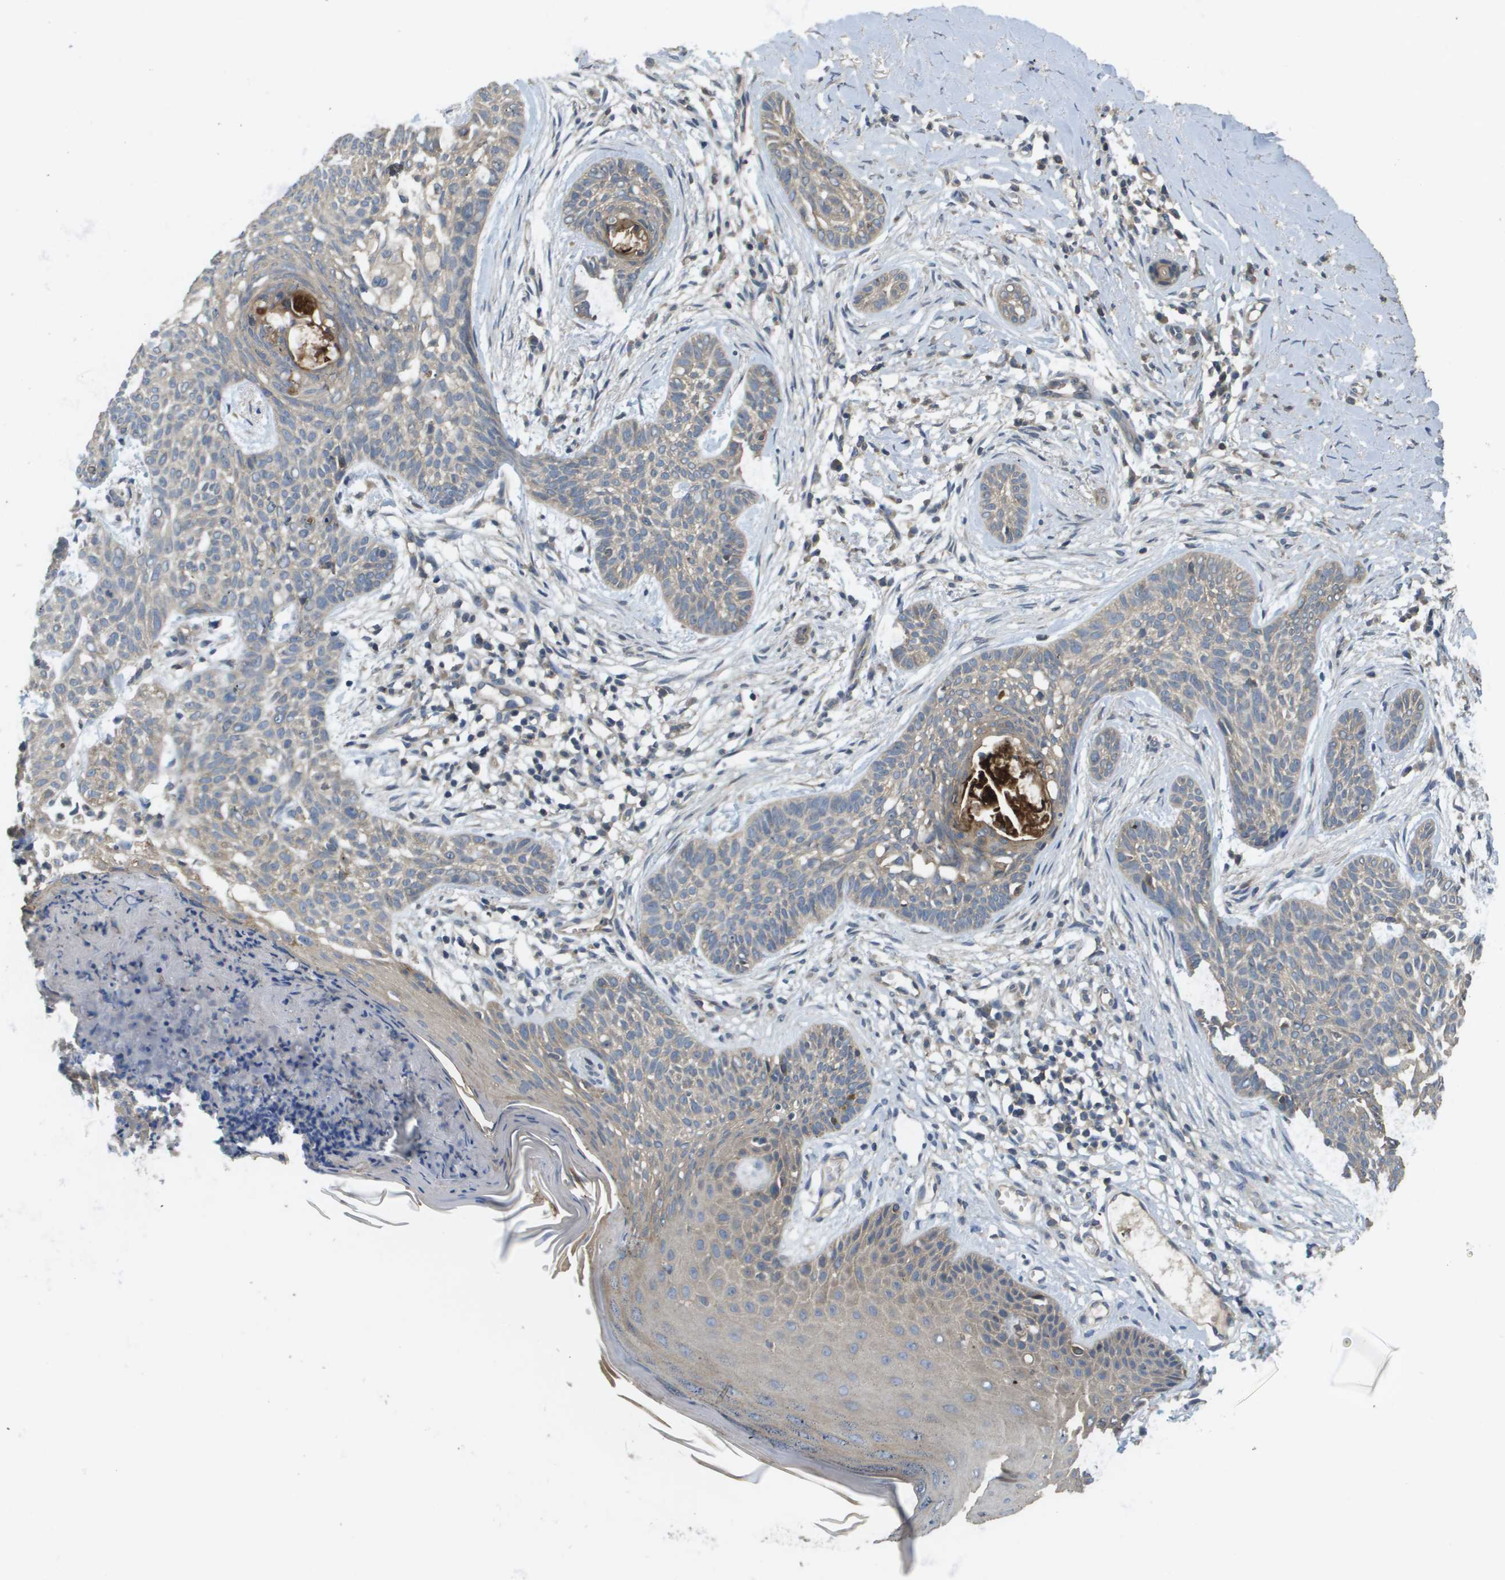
{"staining": {"intensity": "negative", "quantity": "none", "location": "none"}, "tissue": "skin cancer", "cell_type": "Tumor cells", "image_type": "cancer", "snomed": [{"axis": "morphology", "description": "Basal cell carcinoma"}, {"axis": "topography", "description": "Skin"}], "caption": "Immunohistochemistry of skin cancer (basal cell carcinoma) exhibits no positivity in tumor cells.", "gene": "KRT23", "patient": {"sex": "female", "age": 59}}